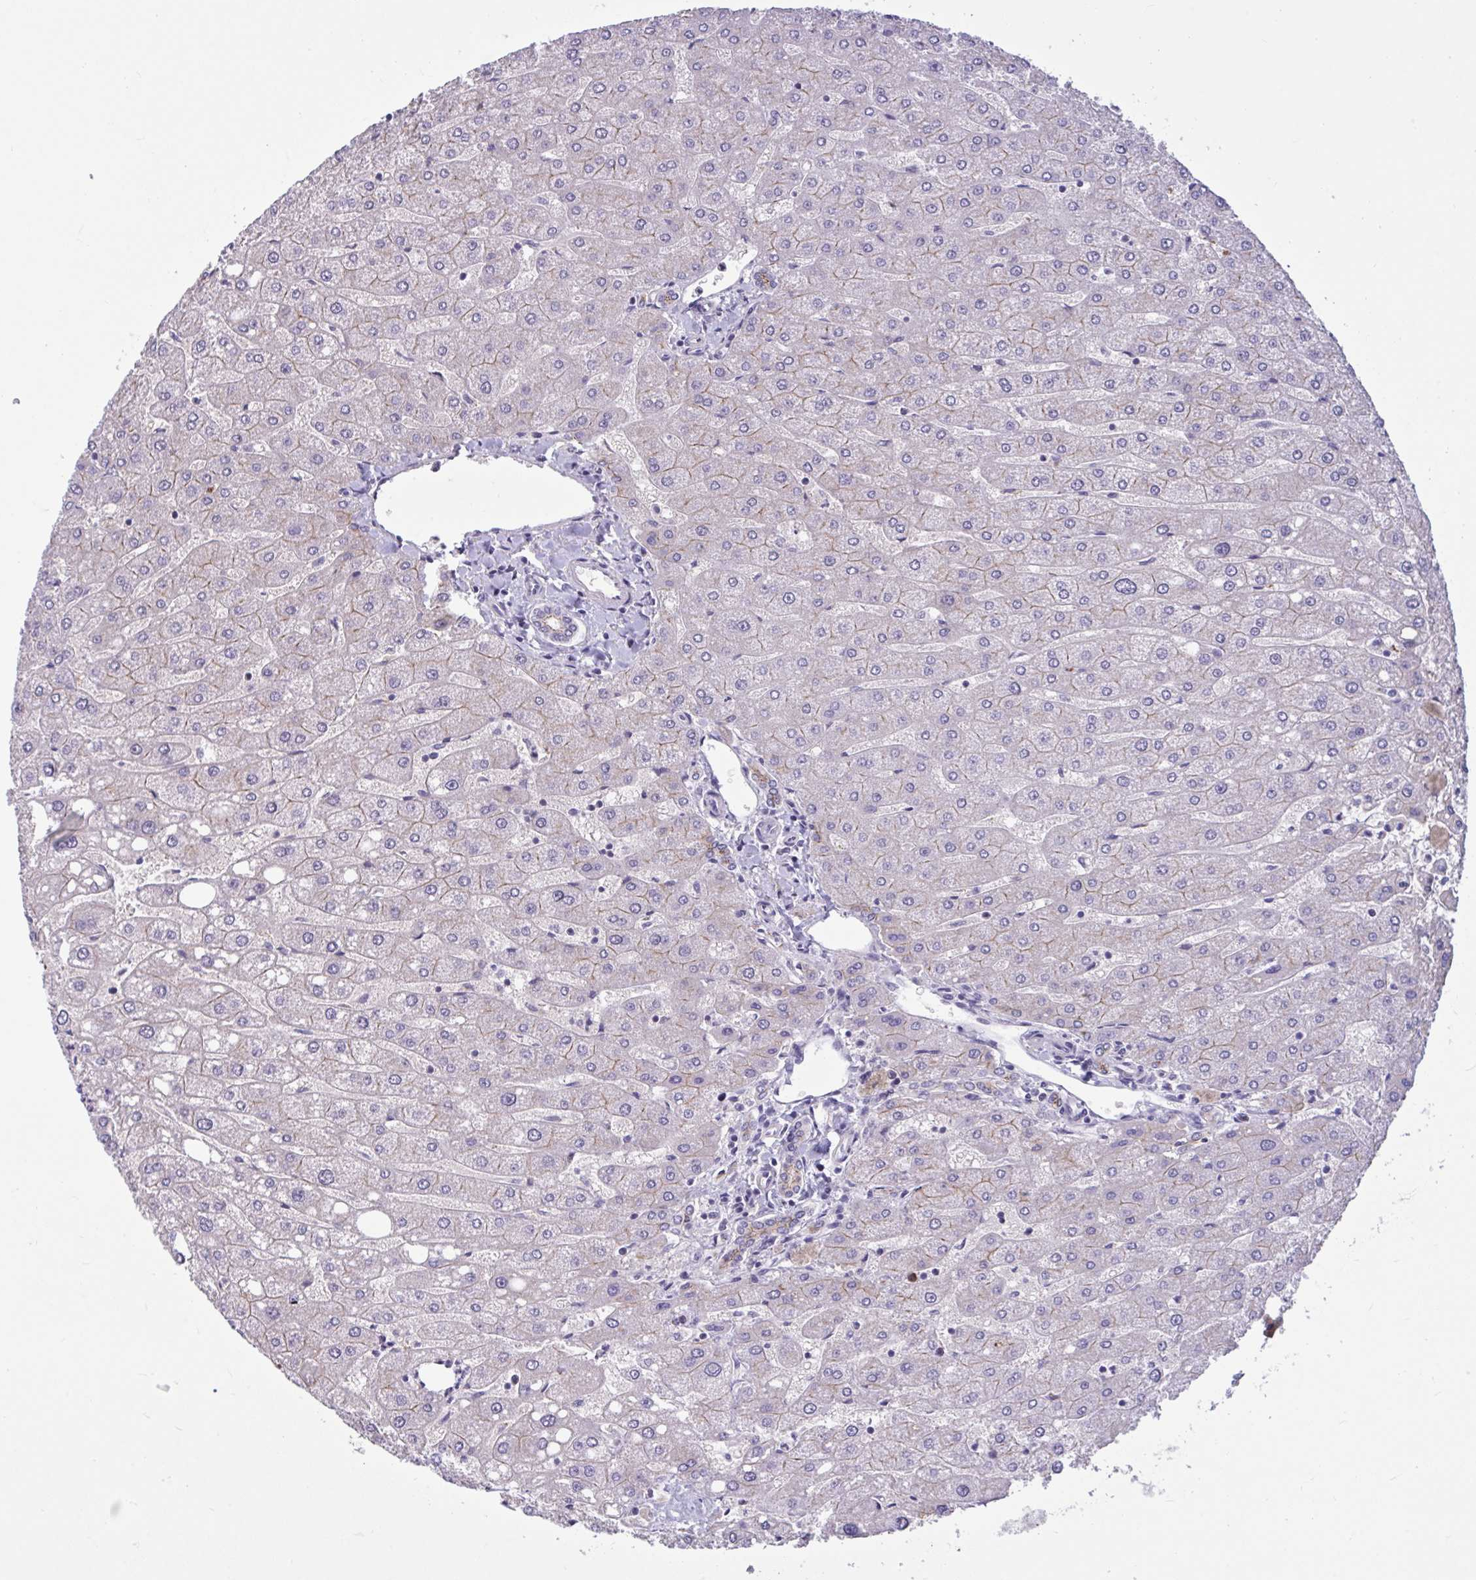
{"staining": {"intensity": "weak", "quantity": "<25%", "location": "cytoplasmic/membranous"}, "tissue": "liver", "cell_type": "Cholangiocytes", "image_type": "normal", "snomed": [{"axis": "morphology", "description": "Normal tissue, NOS"}, {"axis": "topography", "description": "Liver"}], "caption": "Normal liver was stained to show a protein in brown. There is no significant positivity in cholangiocytes.", "gene": "CNGB3", "patient": {"sex": "male", "age": 67}}